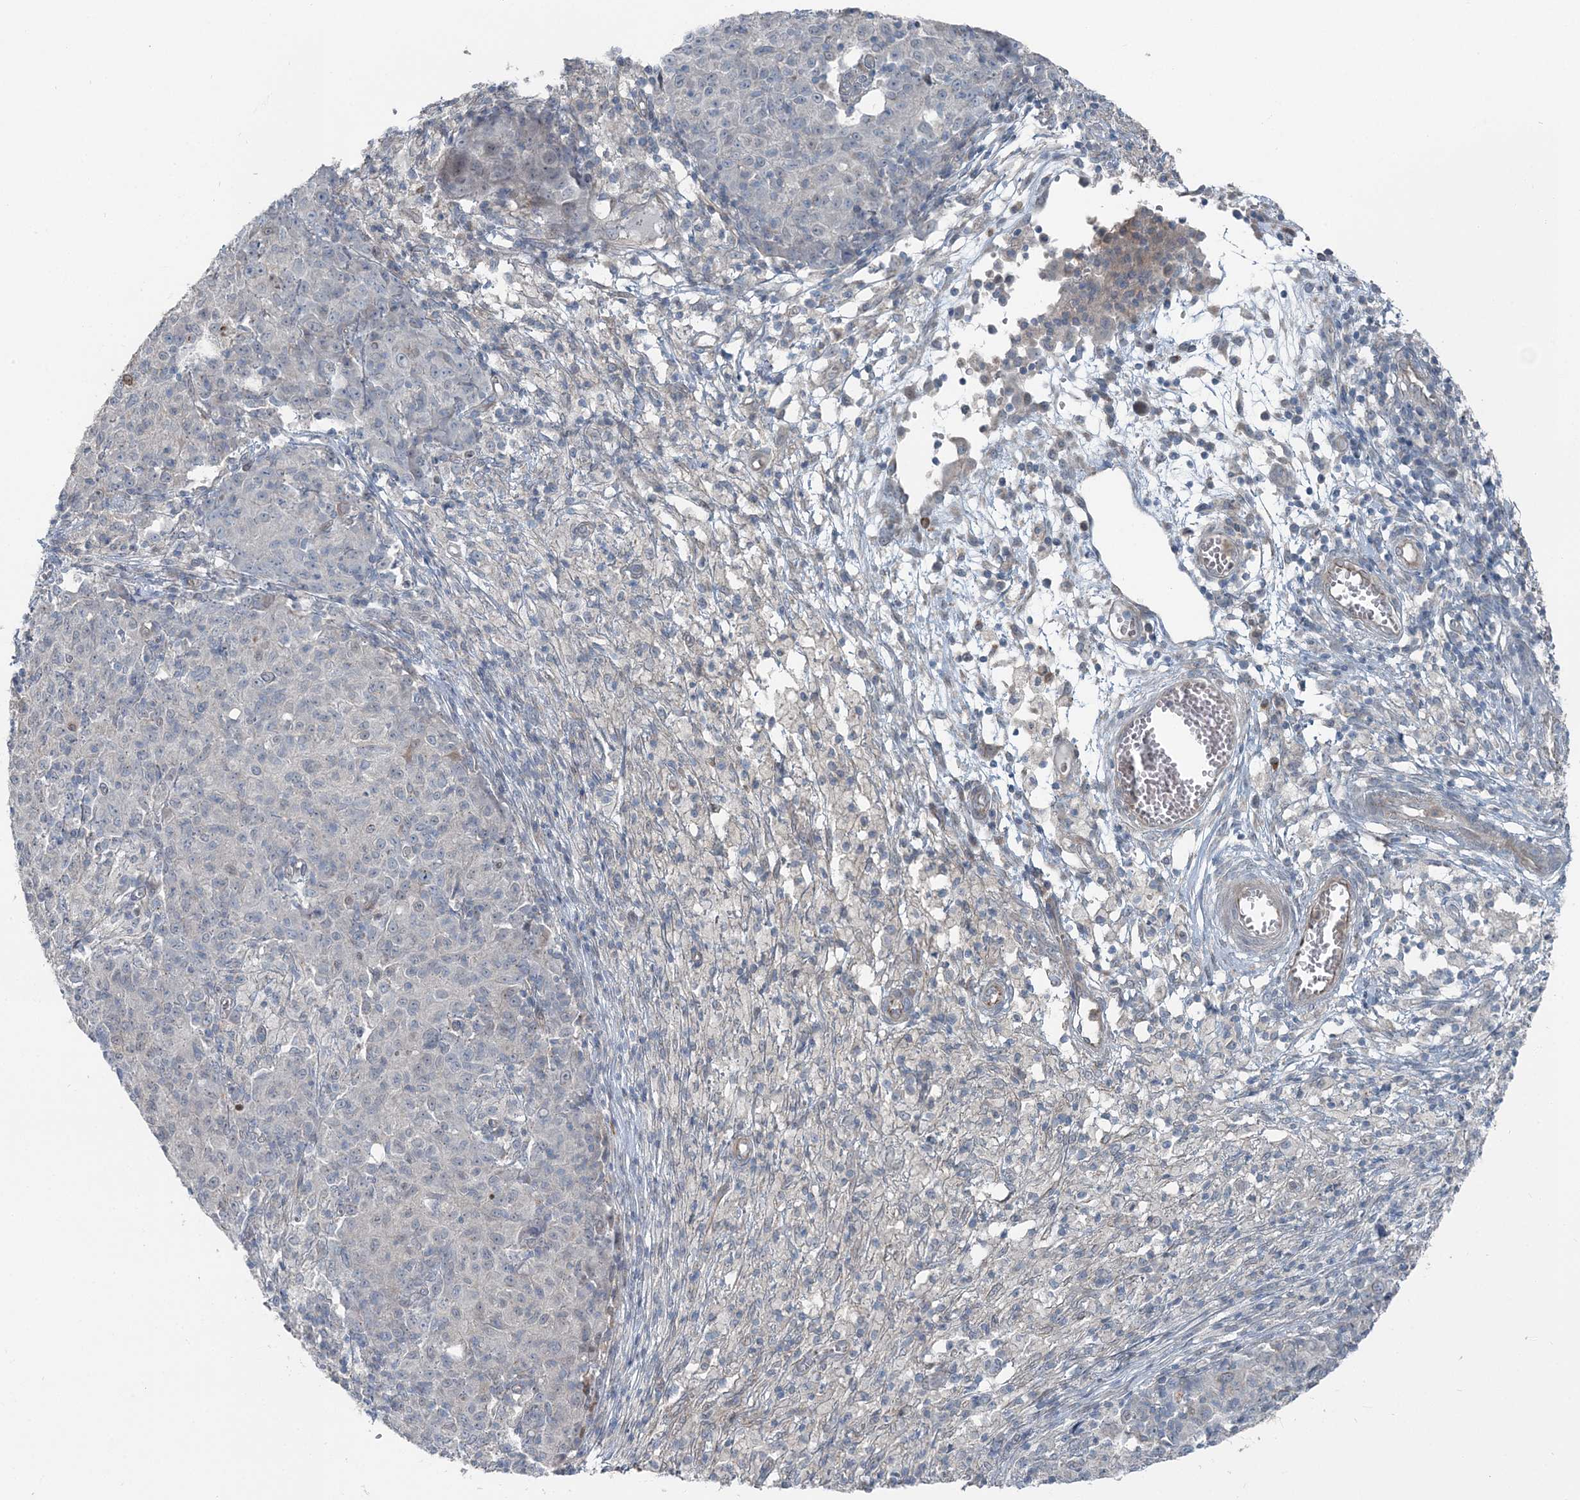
{"staining": {"intensity": "negative", "quantity": "none", "location": "none"}, "tissue": "ovarian cancer", "cell_type": "Tumor cells", "image_type": "cancer", "snomed": [{"axis": "morphology", "description": "Carcinoma, endometroid"}, {"axis": "topography", "description": "Ovary"}], "caption": "Tumor cells show no significant positivity in ovarian endometroid carcinoma. Nuclei are stained in blue.", "gene": "FBXL17", "patient": {"sex": "female", "age": 42}}